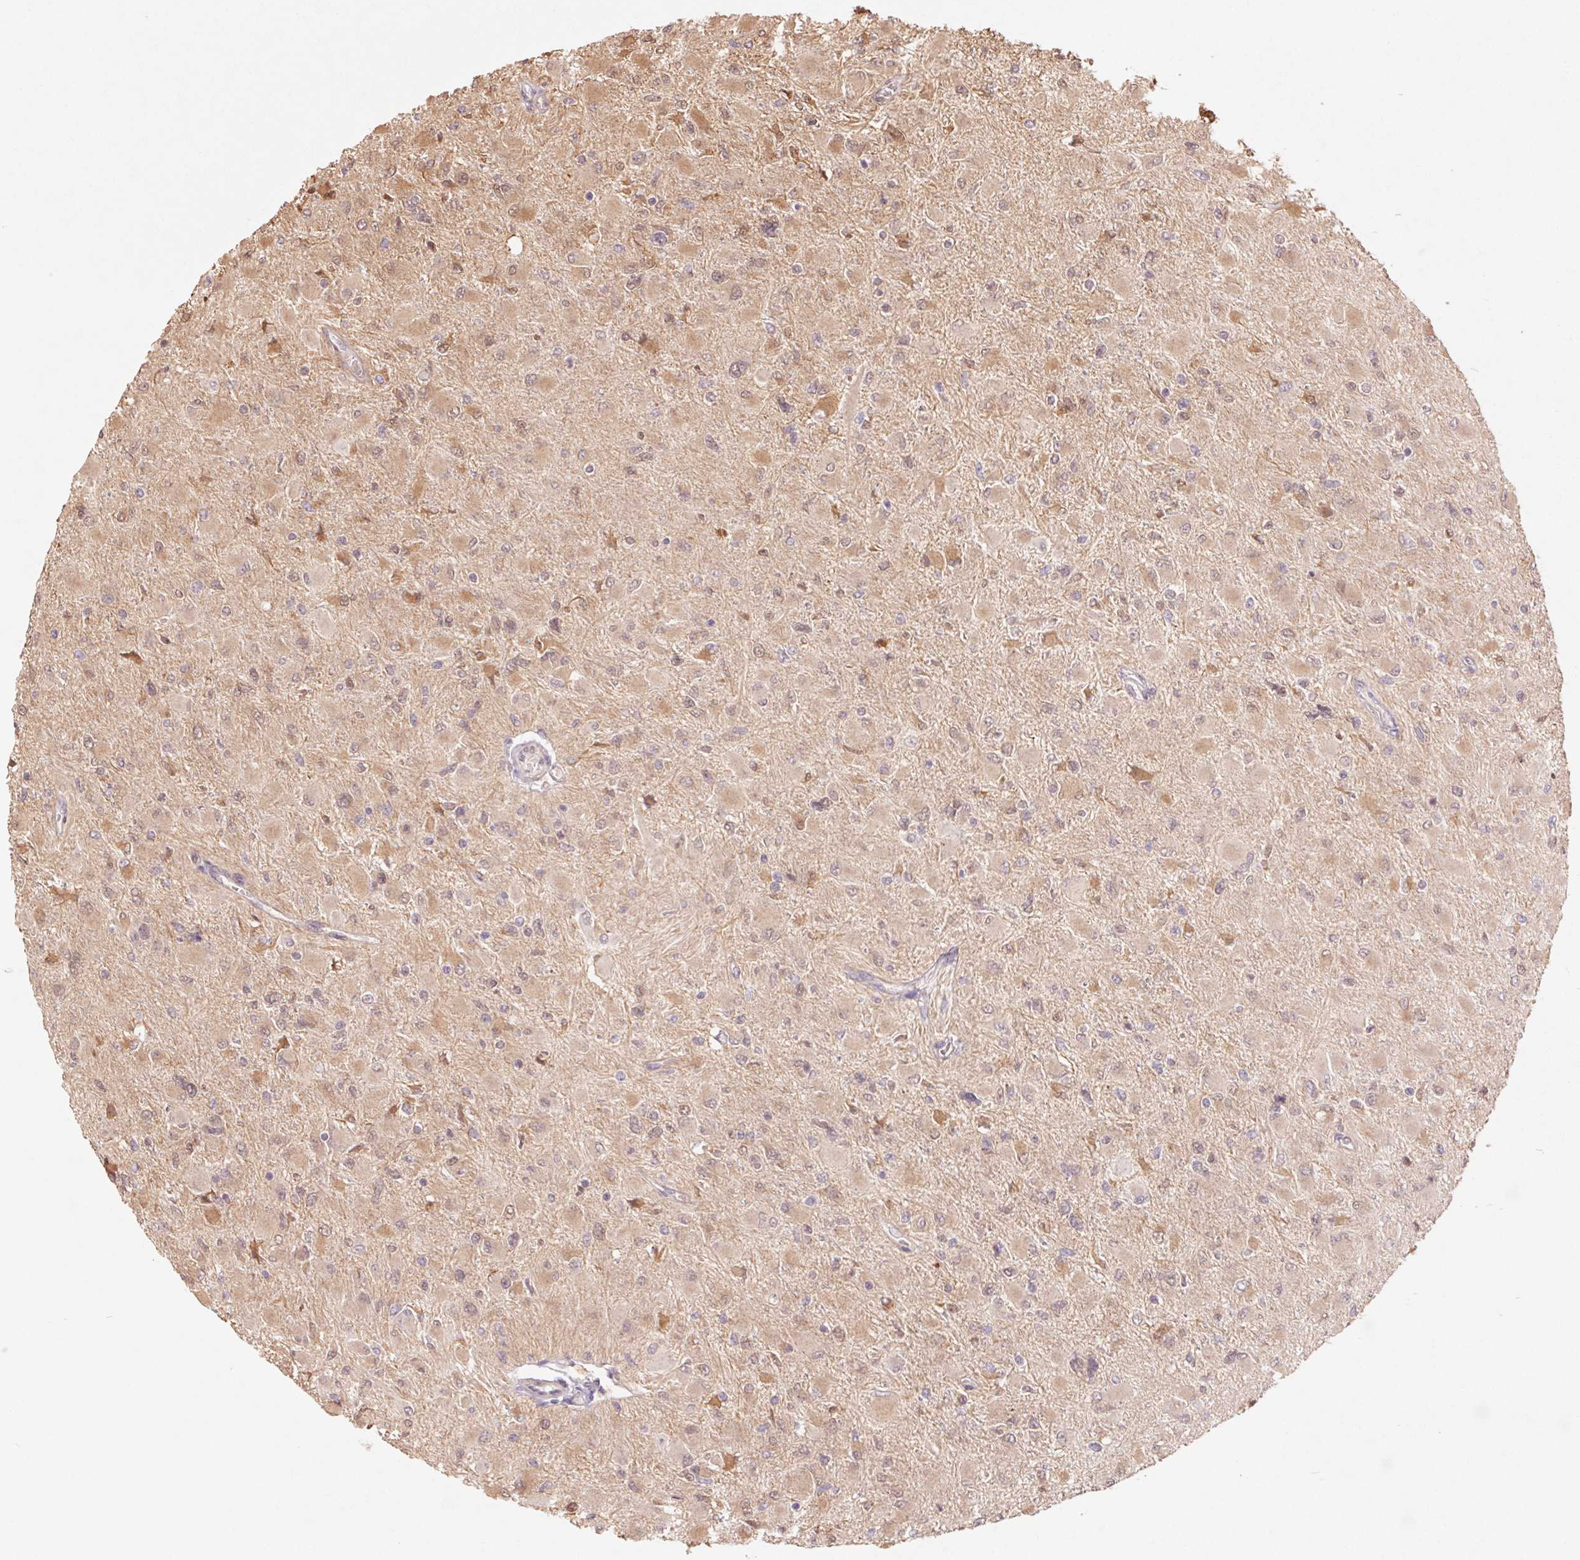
{"staining": {"intensity": "weak", "quantity": "25%-75%", "location": "cytoplasmic/membranous"}, "tissue": "glioma", "cell_type": "Tumor cells", "image_type": "cancer", "snomed": [{"axis": "morphology", "description": "Glioma, malignant, High grade"}, {"axis": "topography", "description": "Cerebral cortex"}], "caption": "Protein staining shows weak cytoplasmic/membranous positivity in about 25%-75% of tumor cells in malignant high-grade glioma.", "gene": "RRM1", "patient": {"sex": "female", "age": 36}}